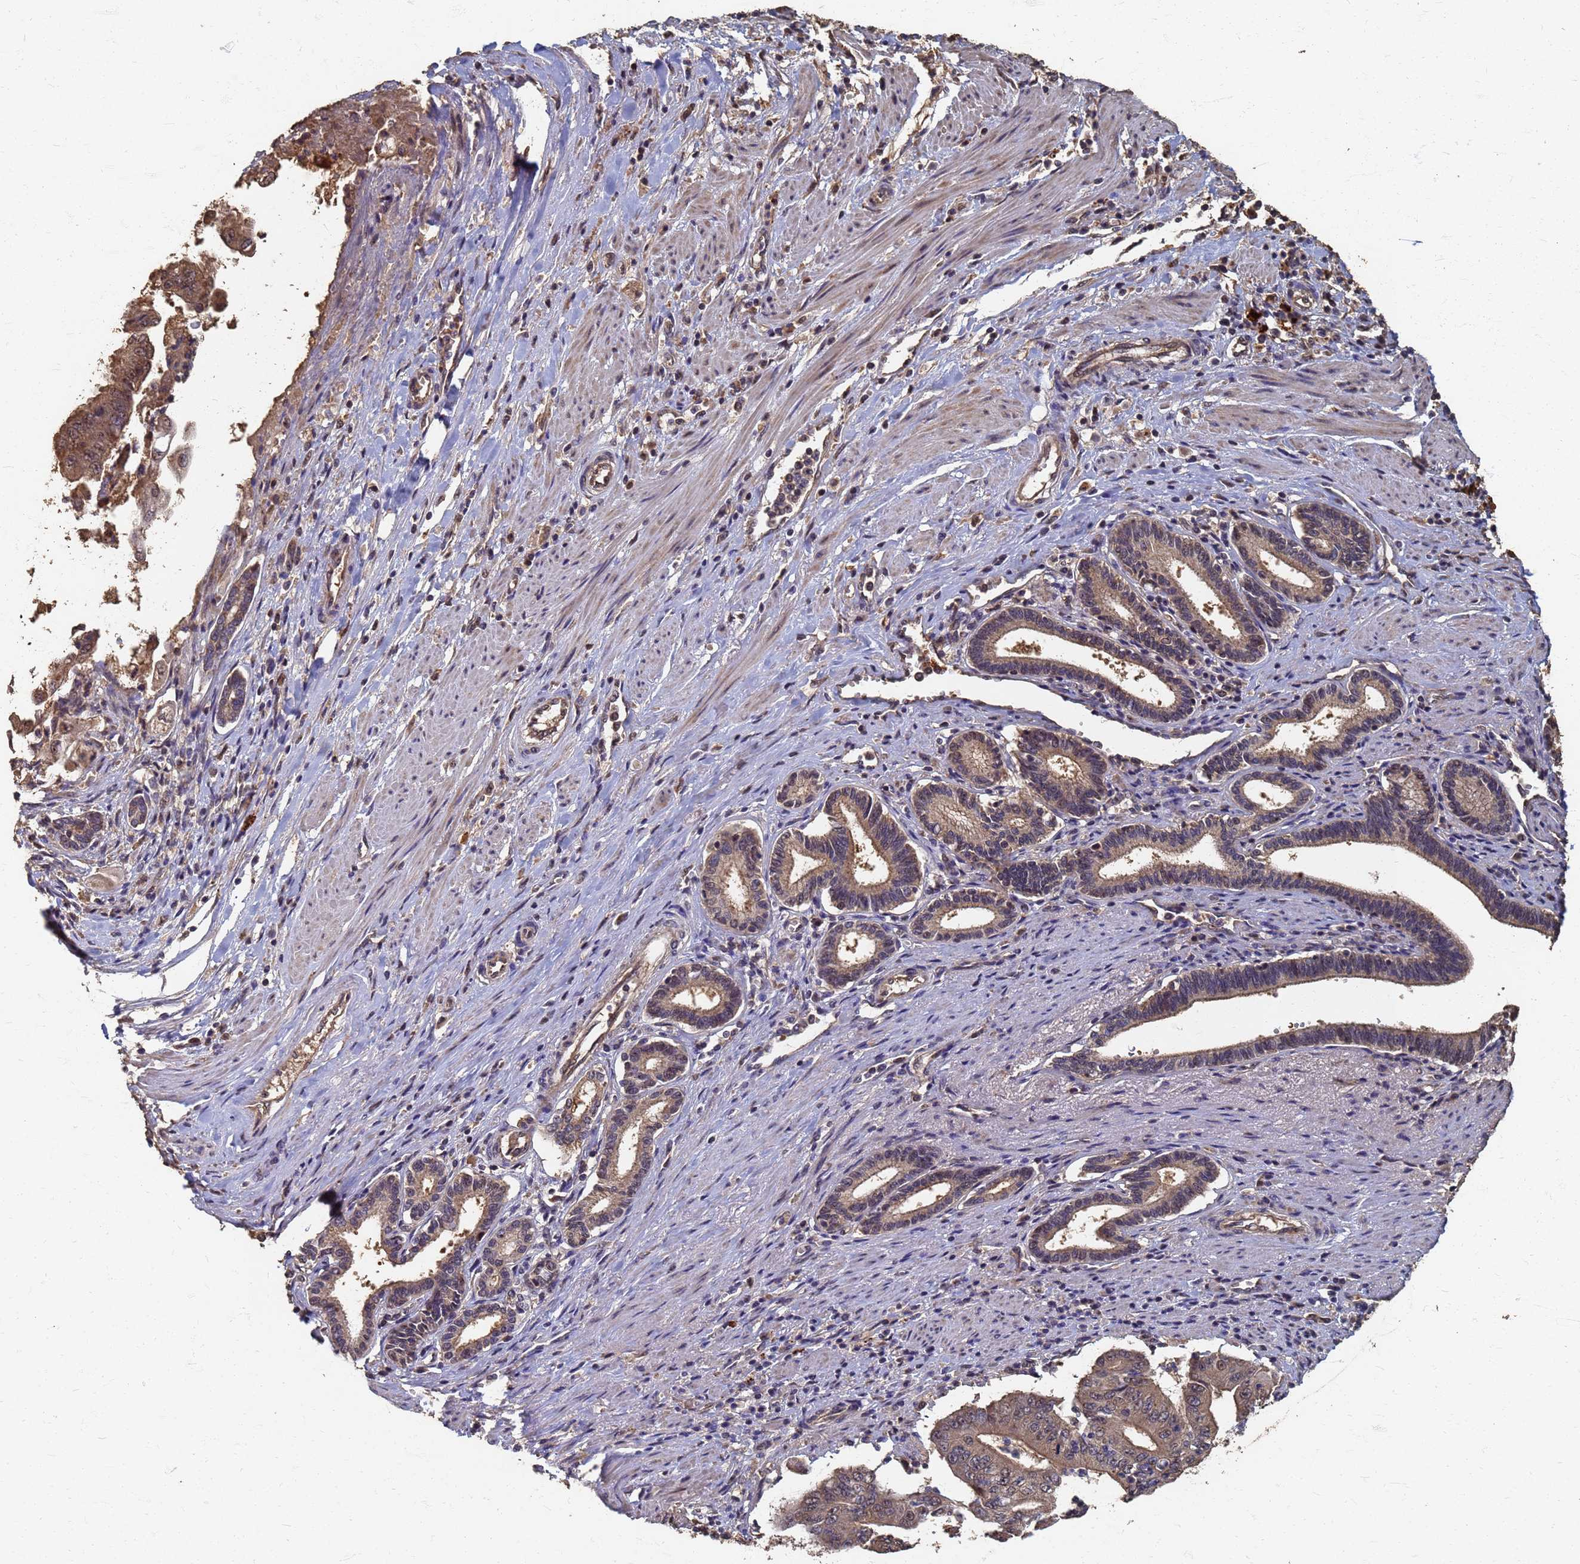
{"staining": {"intensity": "weak", "quantity": ">75%", "location": "cytoplasmic/membranous"}, "tissue": "pancreatic cancer", "cell_type": "Tumor cells", "image_type": "cancer", "snomed": [{"axis": "morphology", "description": "Adenocarcinoma, NOS"}, {"axis": "topography", "description": "Pancreas"}], "caption": "Pancreatic adenocarcinoma stained for a protein reveals weak cytoplasmic/membranous positivity in tumor cells.", "gene": "DPH5", "patient": {"sex": "female", "age": 77}}